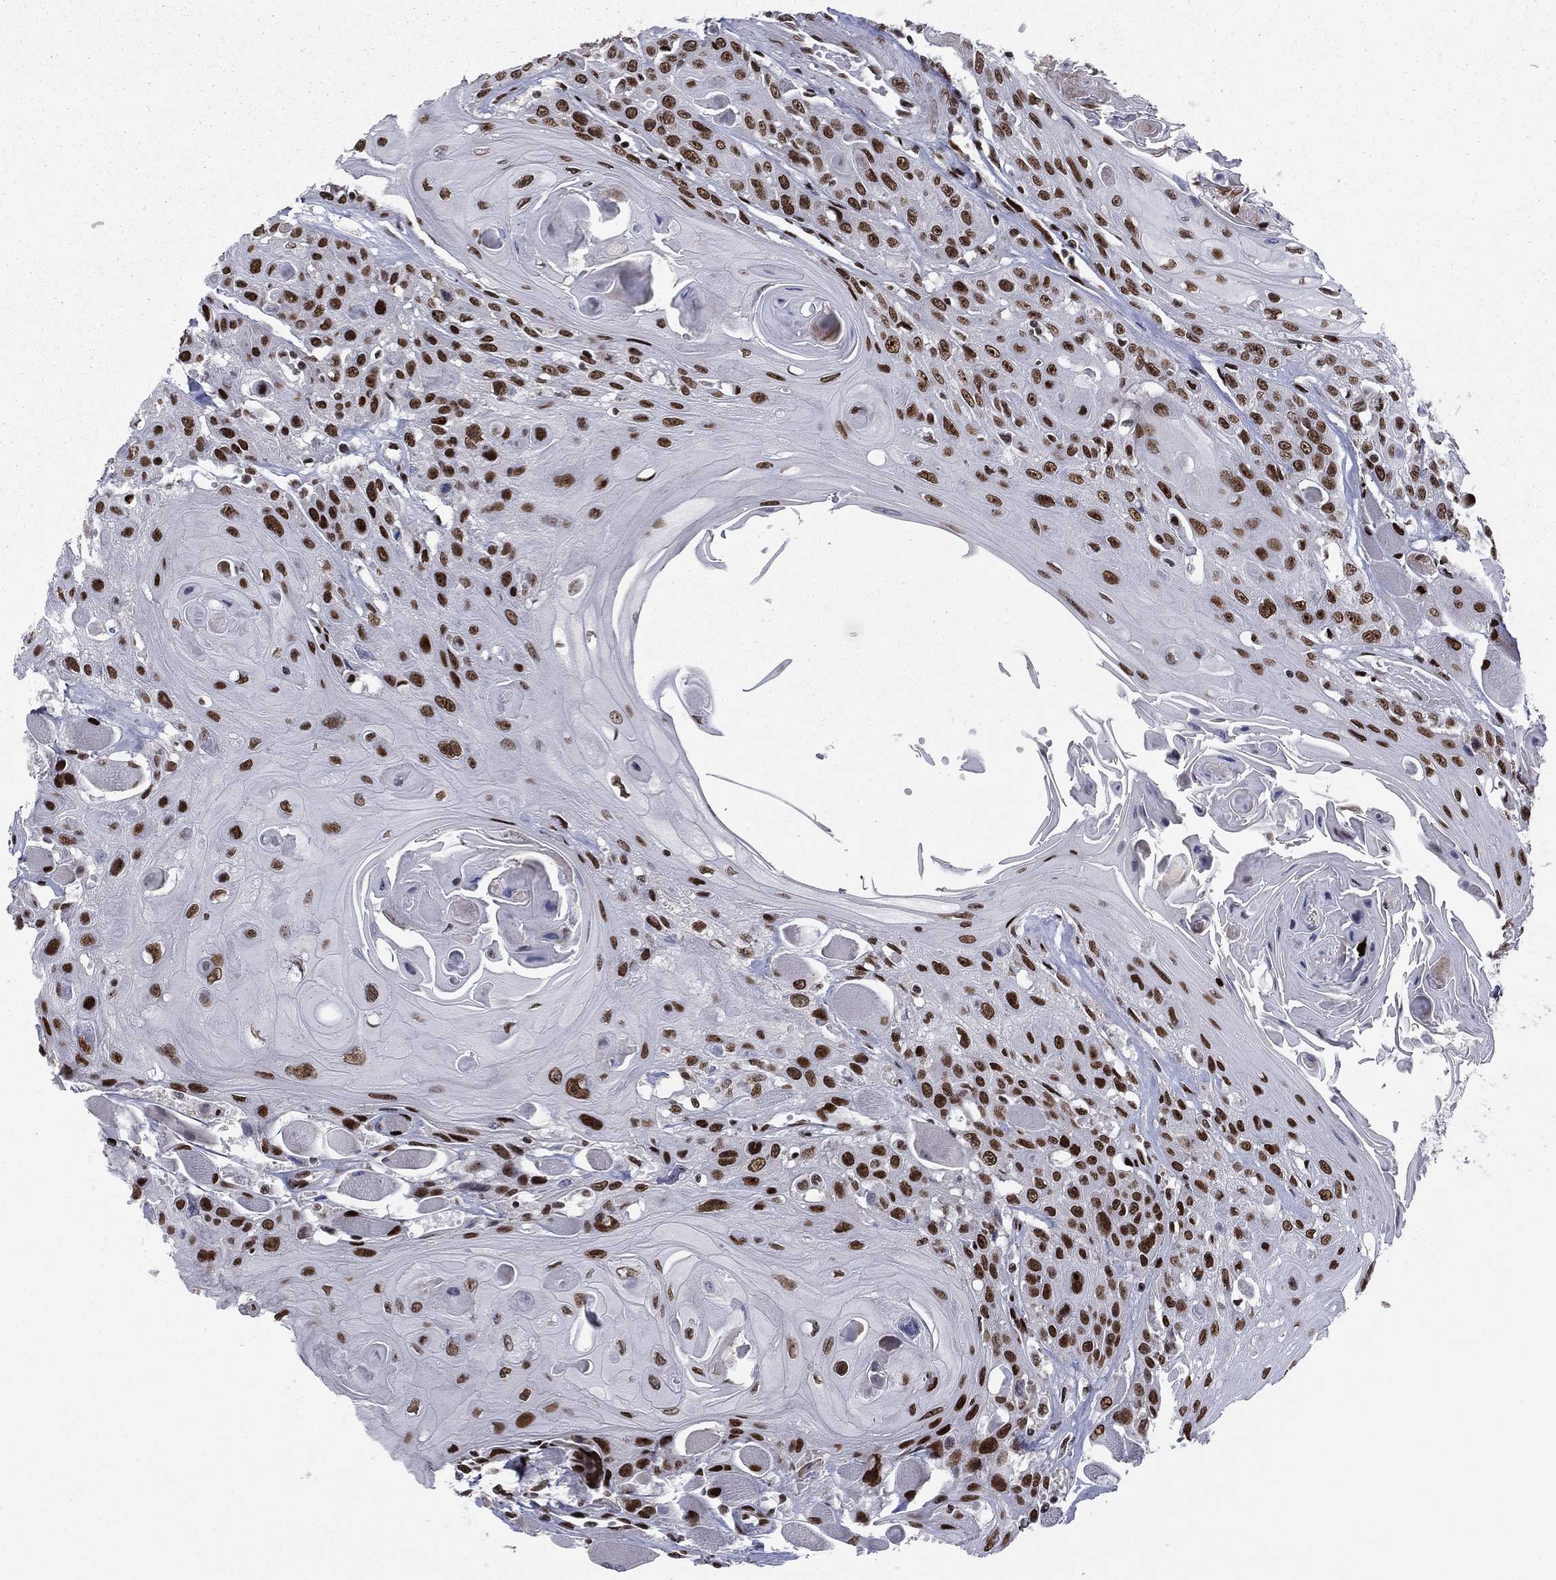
{"staining": {"intensity": "strong", "quantity": ">75%", "location": "nuclear"}, "tissue": "head and neck cancer", "cell_type": "Tumor cells", "image_type": "cancer", "snomed": [{"axis": "morphology", "description": "Squamous cell carcinoma, NOS"}, {"axis": "topography", "description": "Head-Neck"}], "caption": "Immunohistochemical staining of human head and neck cancer shows high levels of strong nuclear expression in approximately >75% of tumor cells.", "gene": "RTF1", "patient": {"sex": "female", "age": 59}}